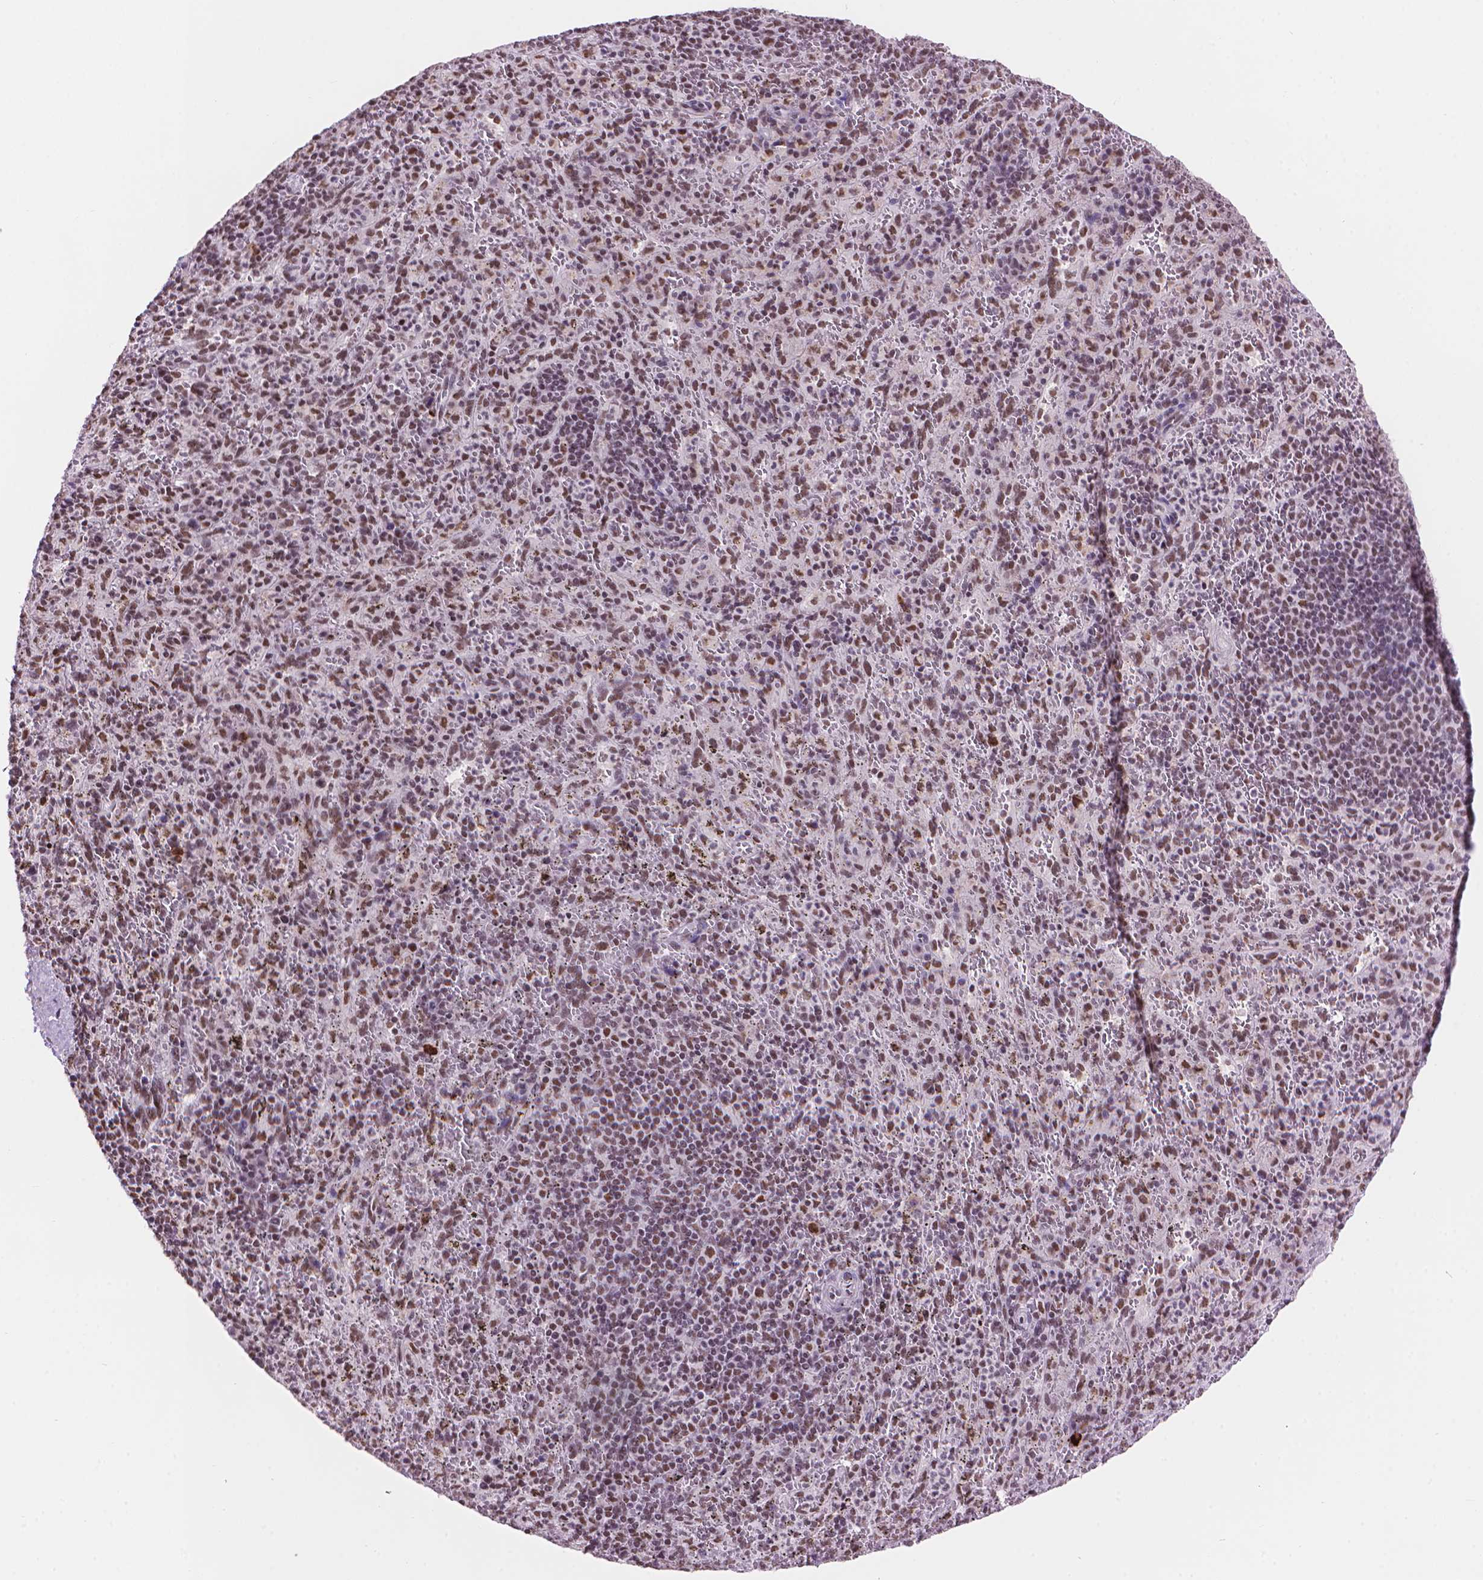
{"staining": {"intensity": "moderate", "quantity": "<25%", "location": "nuclear"}, "tissue": "spleen", "cell_type": "Cells in red pulp", "image_type": "normal", "snomed": [{"axis": "morphology", "description": "Normal tissue, NOS"}, {"axis": "topography", "description": "Spleen"}], "caption": "Immunohistochemistry (DAB (3,3'-diaminobenzidine)) staining of normal spleen displays moderate nuclear protein staining in approximately <25% of cells in red pulp.", "gene": "RPA4", "patient": {"sex": "male", "age": 57}}